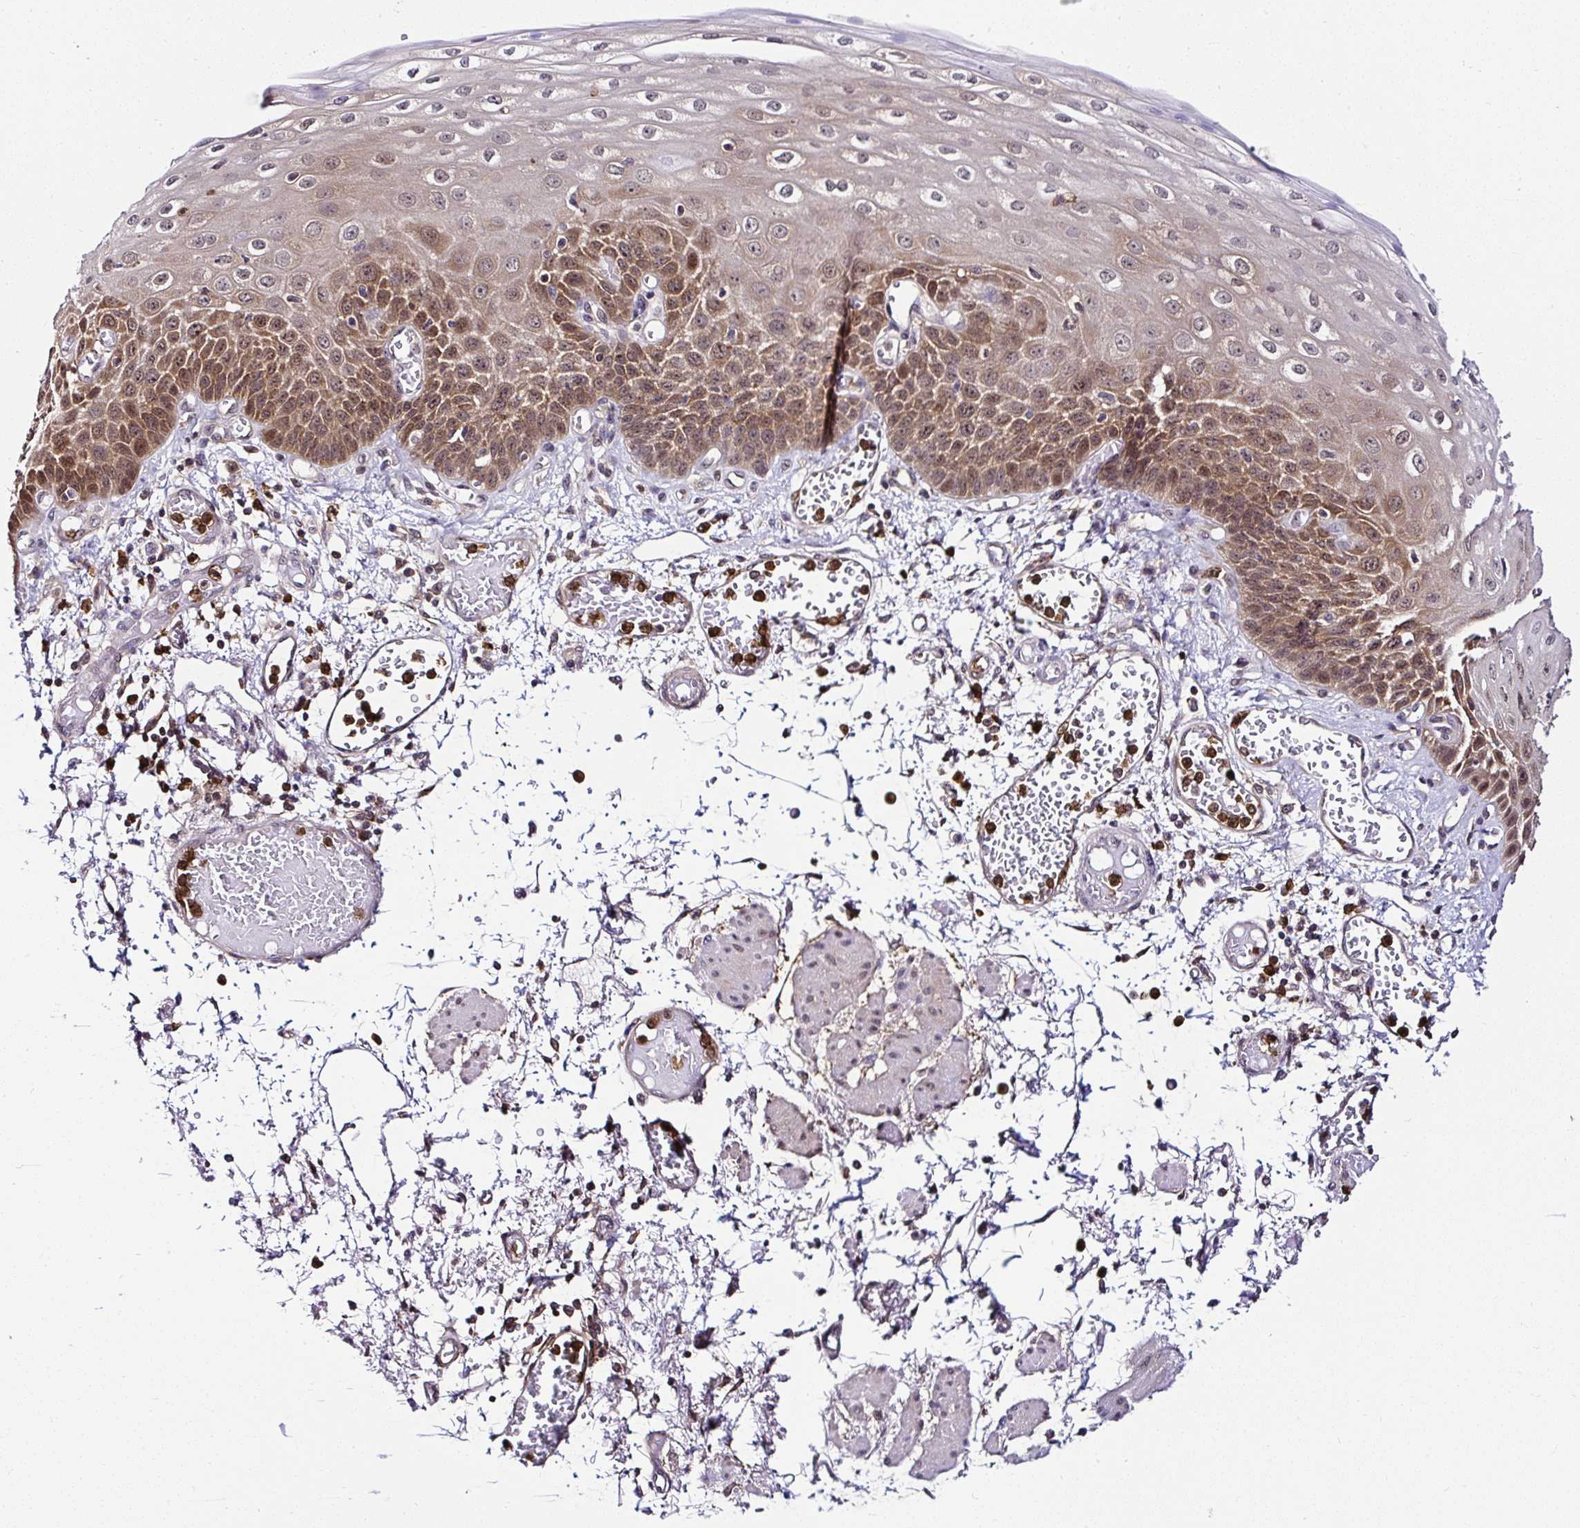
{"staining": {"intensity": "moderate", "quantity": ">75%", "location": "cytoplasmic/membranous,nuclear"}, "tissue": "esophagus", "cell_type": "Squamous epithelial cells", "image_type": "normal", "snomed": [{"axis": "morphology", "description": "Normal tissue, NOS"}, {"axis": "morphology", "description": "Adenocarcinoma, NOS"}, {"axis": "topography", "description": "Esophagus"}], "caption": "Unremarkable esophagus demonstrates moderate cytoplasmic/membranous,nuclear staining in approximately >75% of squamous epithelial cells (brown staining indicates protein expression, while blue staining denotes nuclei)..", "gene": "PIN4", "patient": {"sex": "male", "age": 81}}